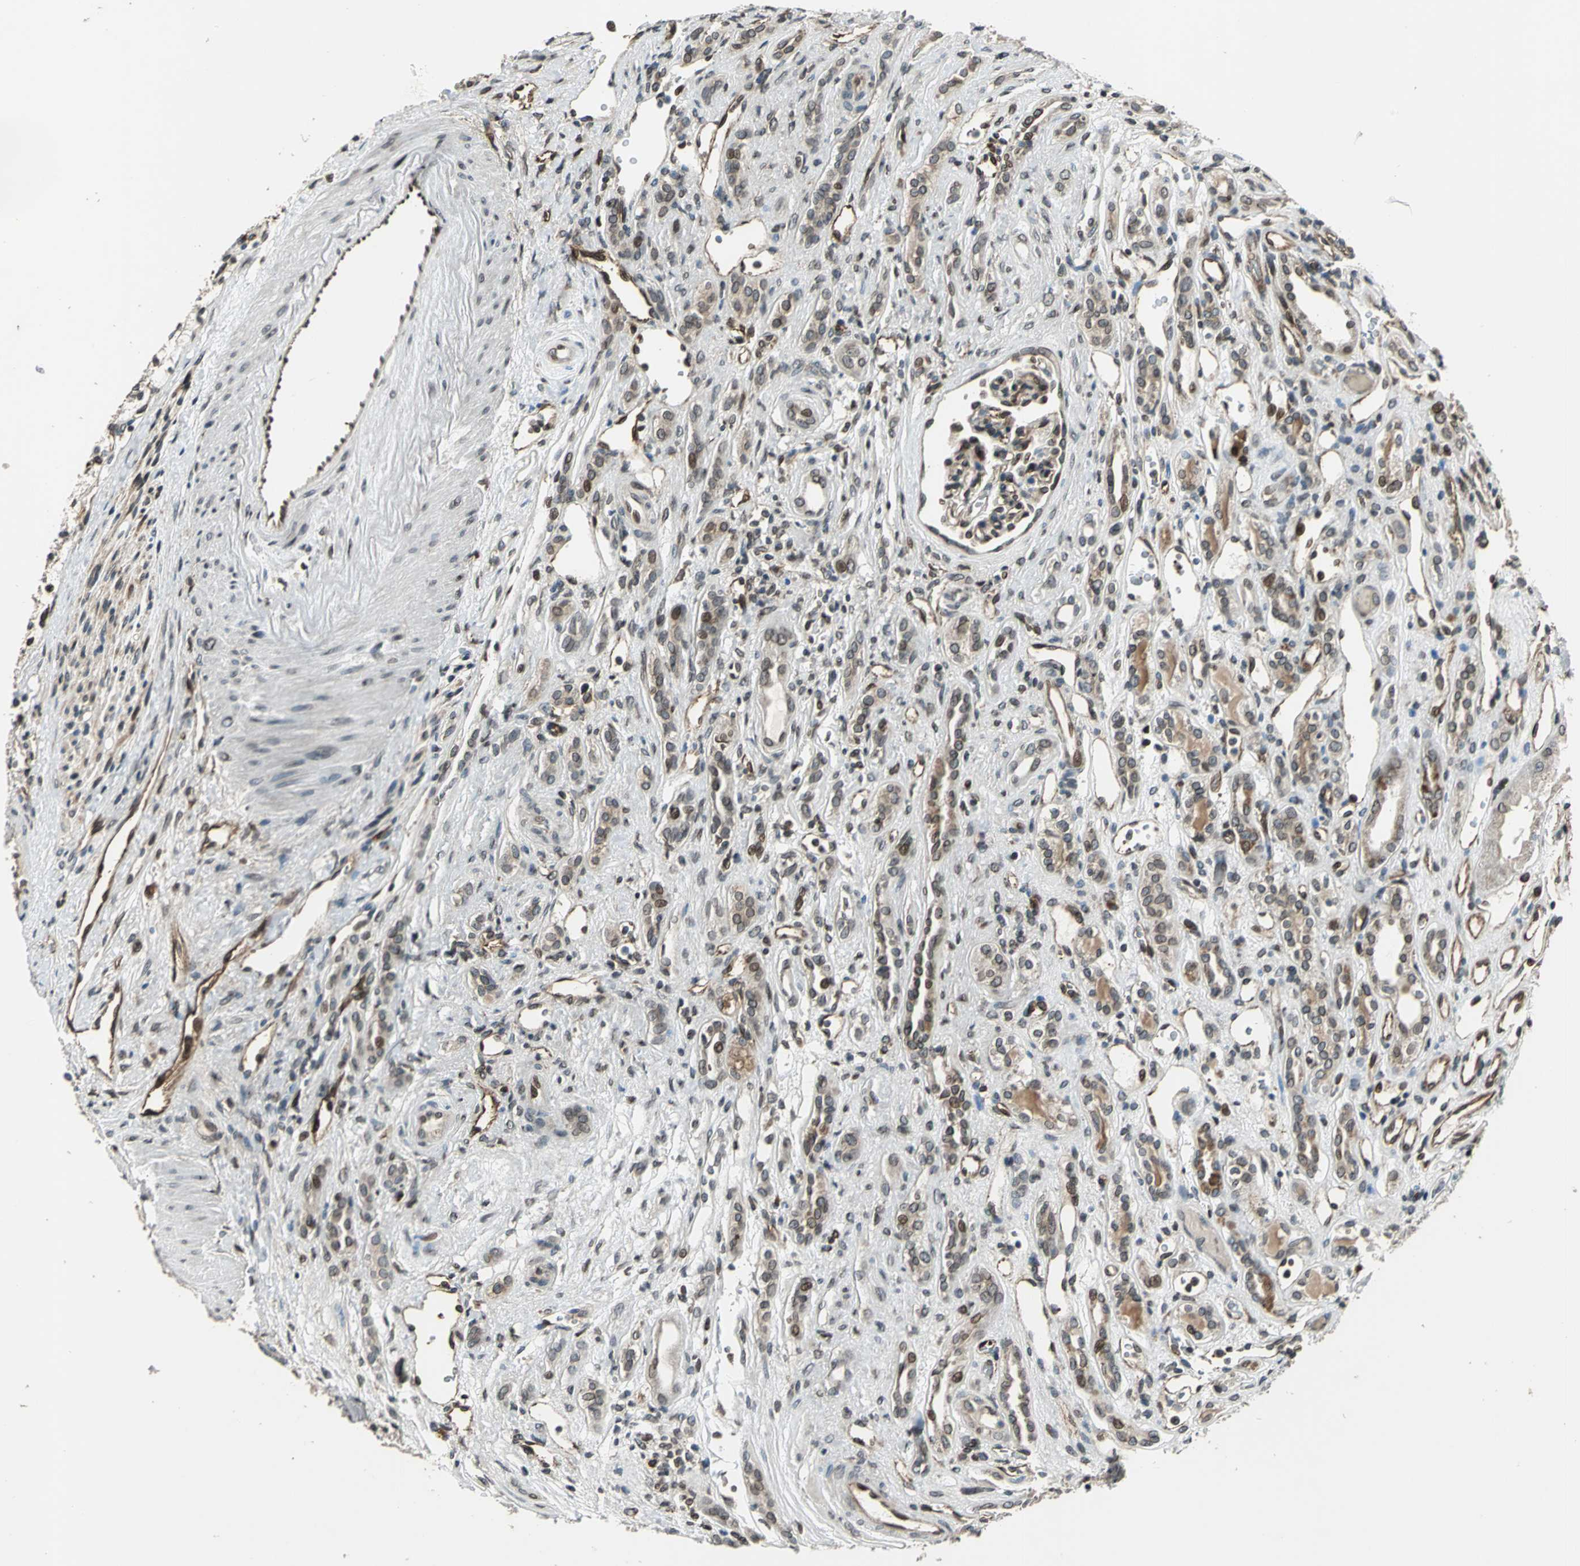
{"staining": {"intensity": "strong", "quantity": "<25%", "location": "cytoplasmic/membranous,nuclear"}, "tissue": "renal cancer", "cell_type": "Tumor cells", "image_type": "cancer", "snomed": [{"axis": "morphology", "description": "Adenocarcinoma, NOS"}, {"axis": "topography", "description": "Kidney"}], "caption": "Protein staining of renal cancer tissue exhibits strong cytoplasmic/membranous and nuclear expression in about <25% of tumor cells.", "gene": "BRIP1", "patient": {"sex": "female", "age": 60}}